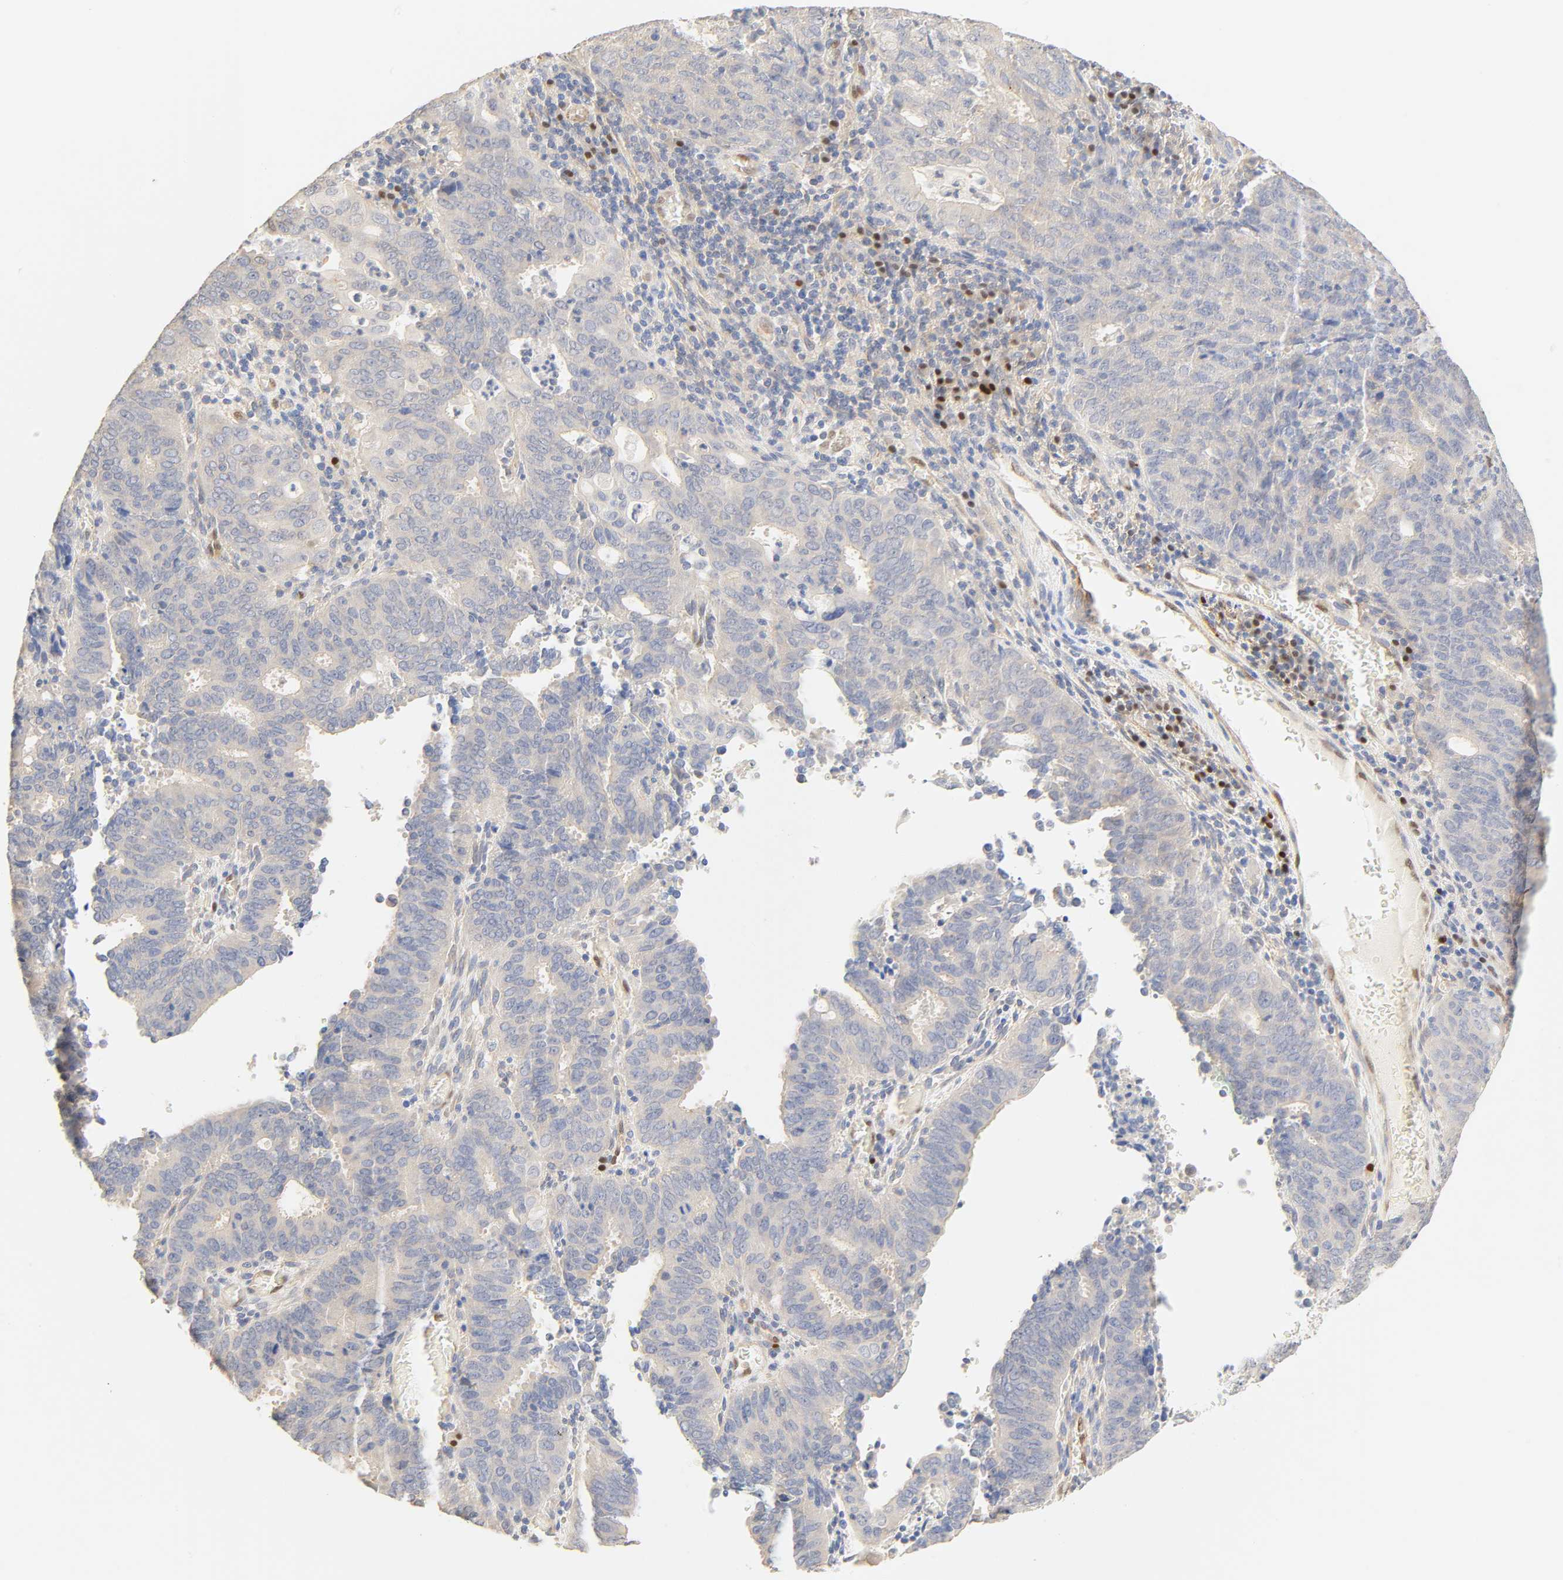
{"staining": {"intensity": "negative", "quantity": "none", "location": "none"}, "tissue": "cervical cancer", "cell_type": "Tumor cells", "image_type": "cancer", "snomed": [{"axis": "morphology", "description": "Adenocarcinoma, NOS"}, {"axis": "topography", "description": "Cervix"}], "caption": "Tumor cells are negative for protein expression in human cervical cancer (adenocarcinoma).", "gene": "BORCS8-MEF2B", "patient": {"sex": "female", "age": 44}}